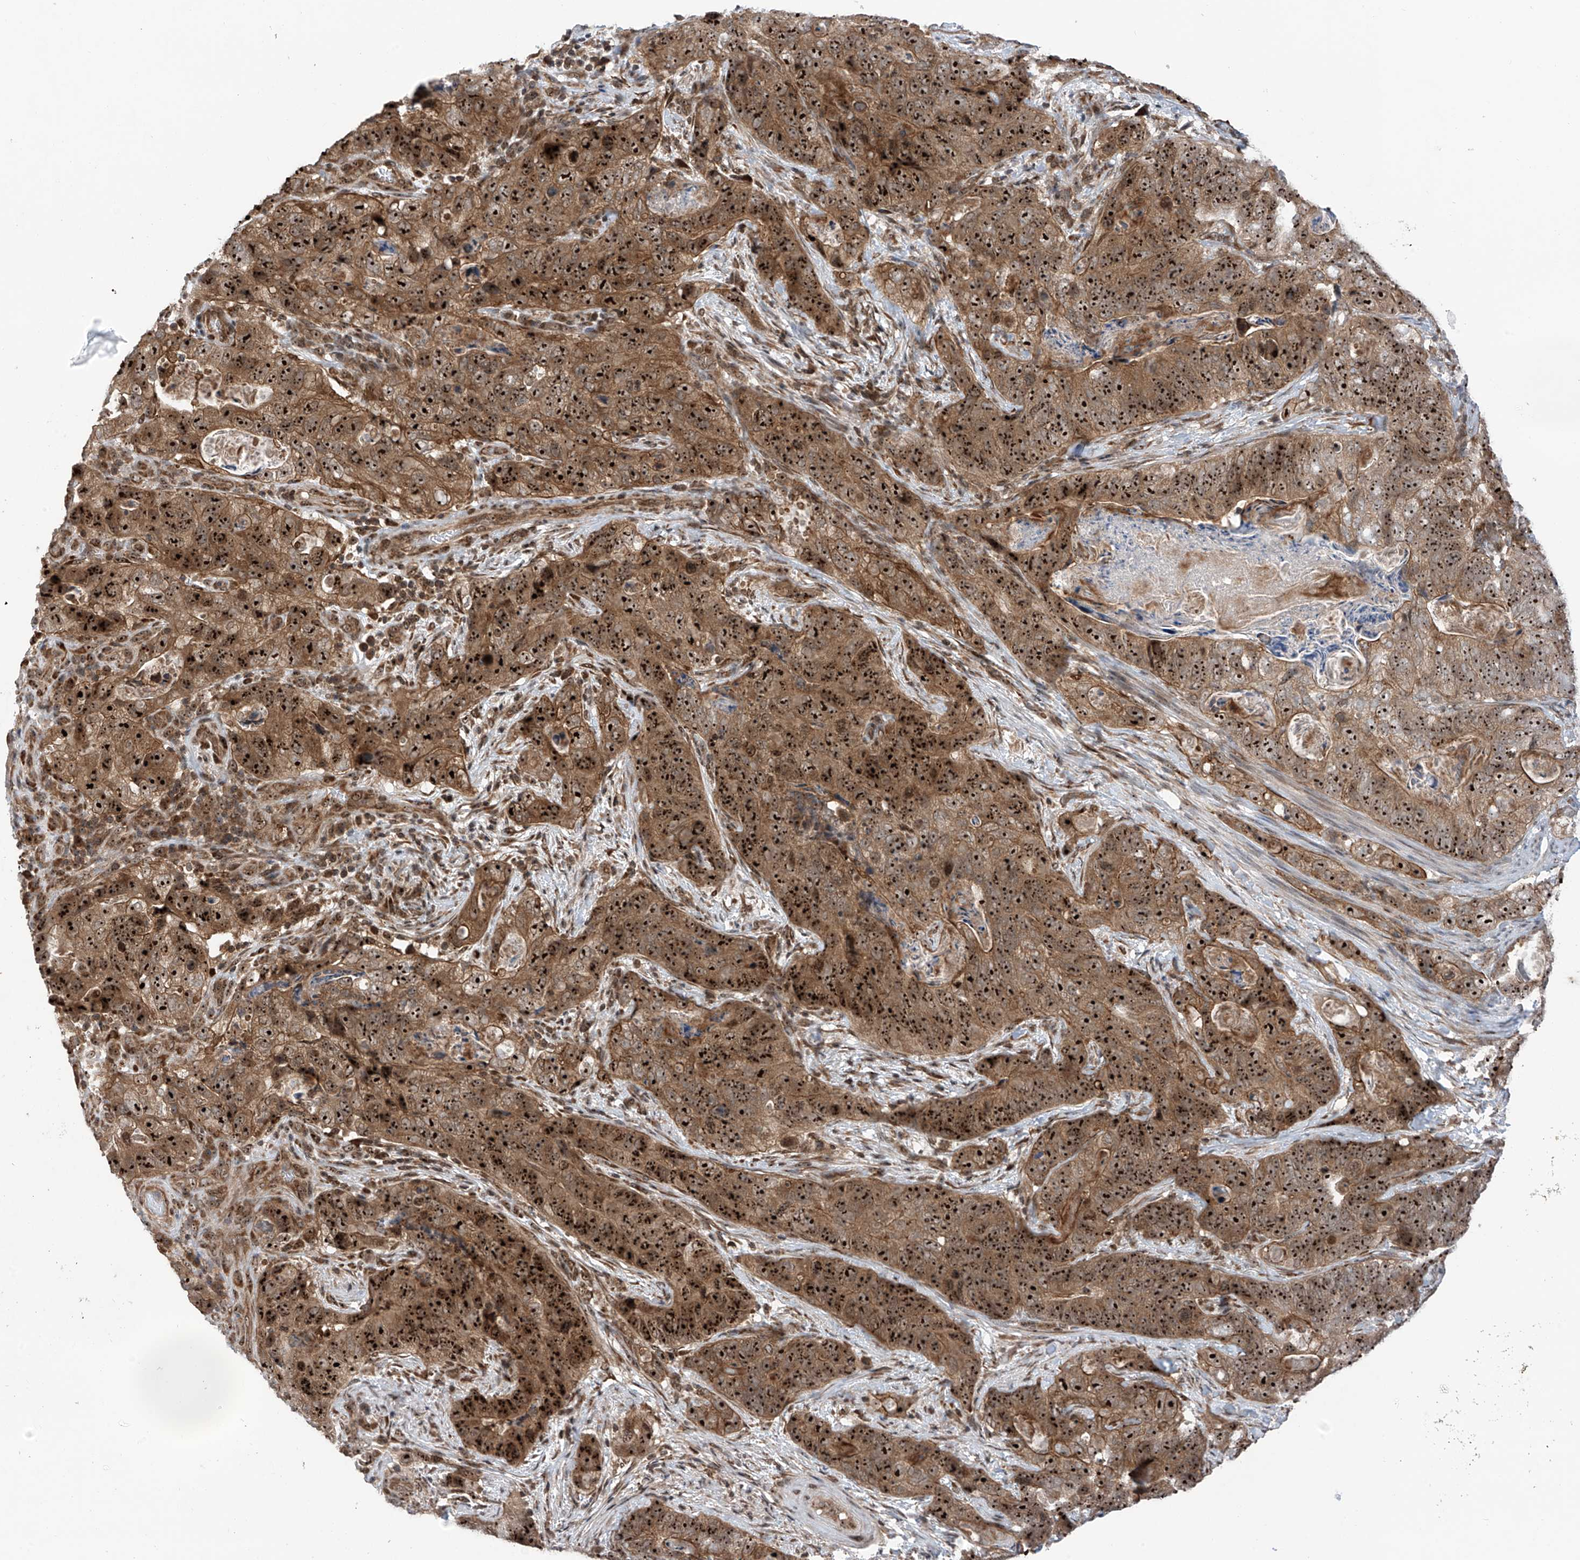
{"staining": {"intensity": "strong", "quantity": ">75%", "location": "cytoplasmic/membranous,nuclear"}, "tissue": "stomach cancer", "cell_type": "Tumor cells", "image_type": "cancer", "snomed": [{"axis": "morphology", "description": "Normal tissue, NOS"}, {"axis": "morphology", "description": "Adenocarcinoma, NOS"}, {"axis": "topography", "description": "Stomach"}], "caption": "Protein positivity by IHC shows strong cytoplasmic/membranous and nuclear positivity in about >75% of tumor cells in adenocarcinoma (stomach).", "gene": "C1orf131", "patient": {"sex": "female", "age": 89}}